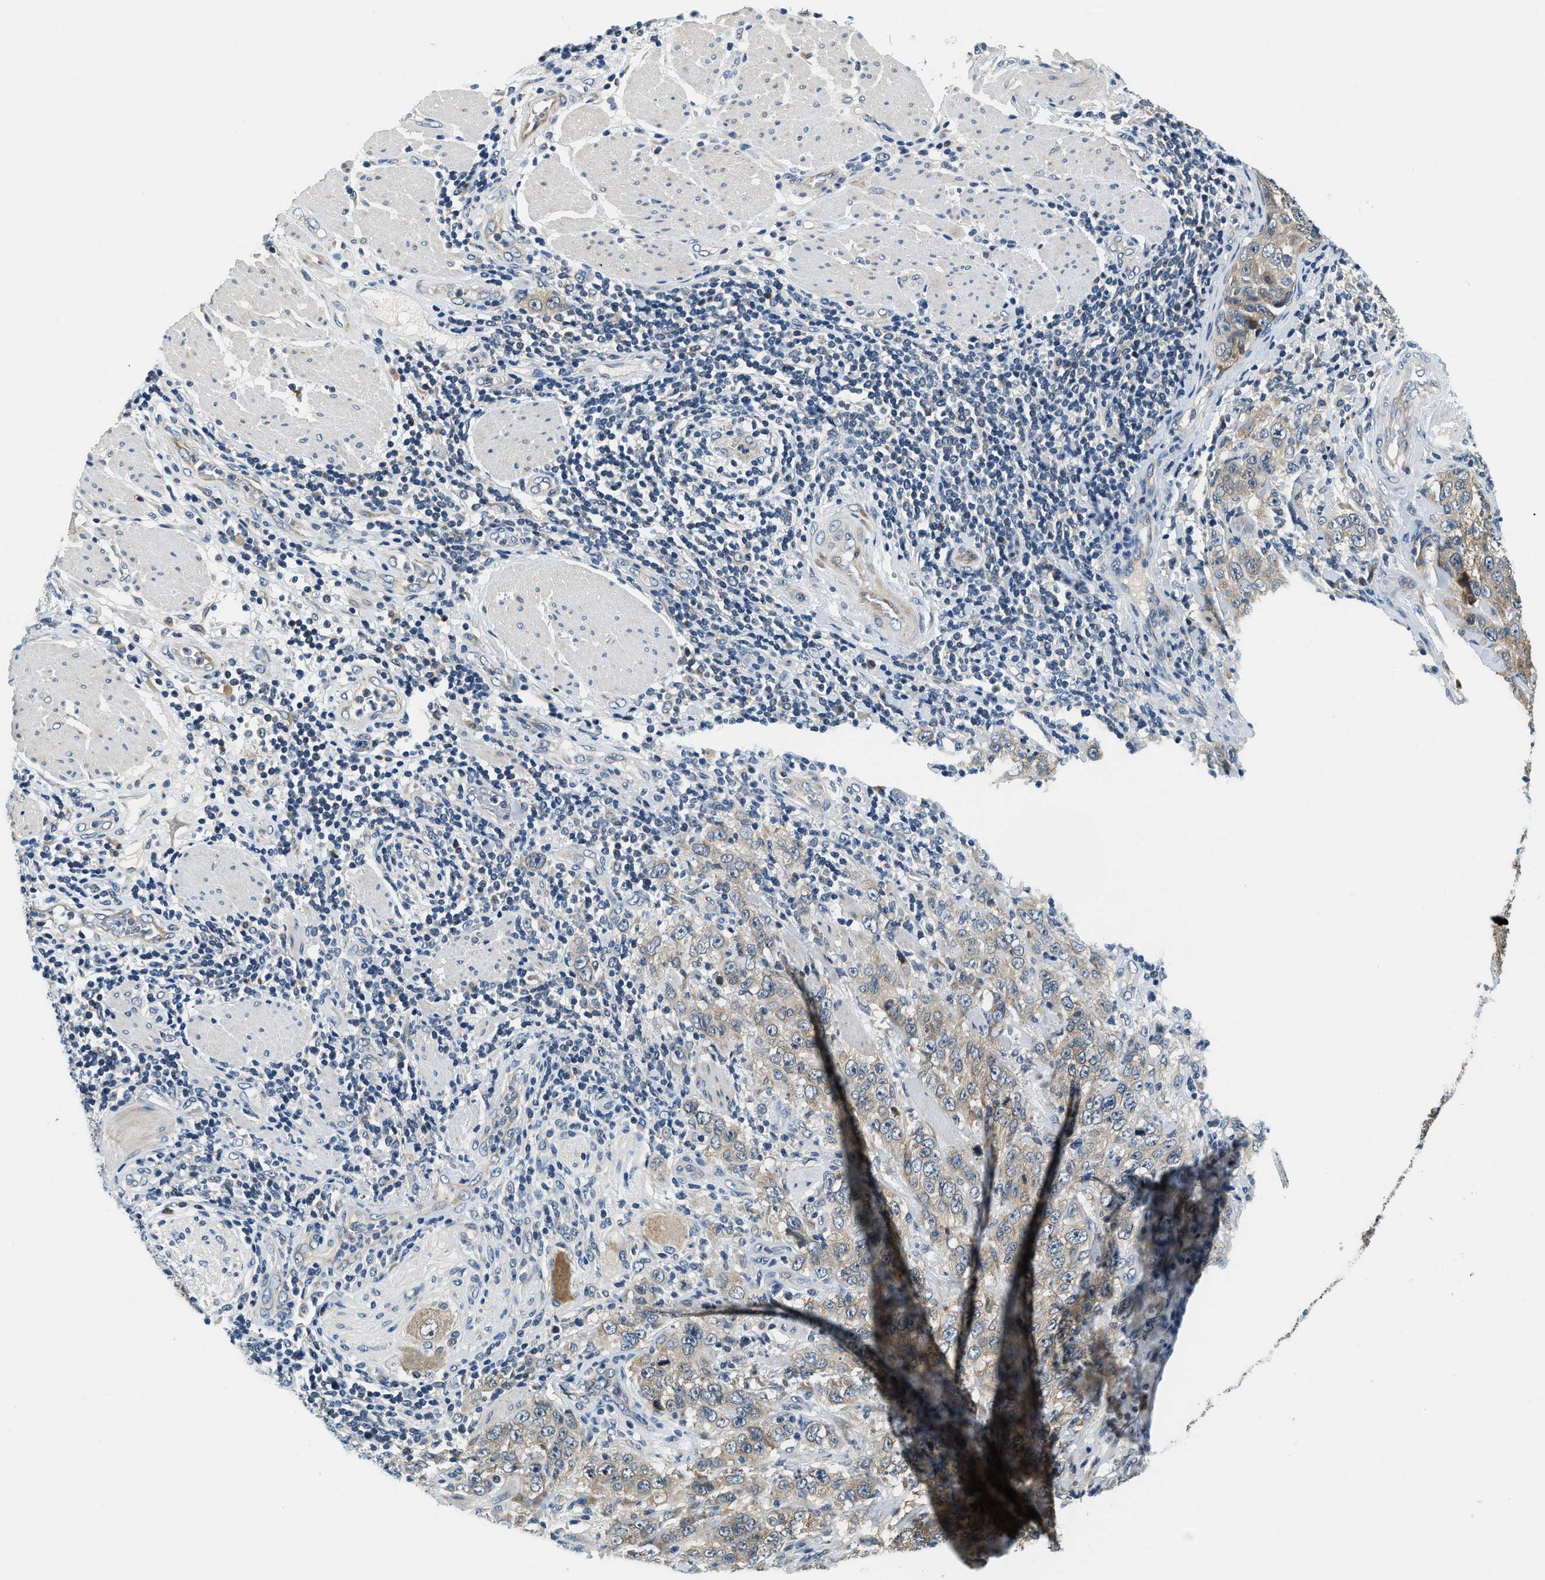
{"staining": {"intensity": "weak", "quantity": ">75%", "location": "cytoplasmic/membranous"}, "tissue": "stomach cancer", "cell_type": "Tumor cells", "image_type": "cancer", "snomed": [{"axis": "morphology", "description": "Adenocarcinoma, NOS"}, {"axis": "topography", "description": "Stomach"}], "caption": "High-magnification brightfield microscopy of stomach cancer stained with DAB (3,3'-diaminobenzidine) (brown) and counterstained with hematoxylin (blue). tumor cells exhibit weak cytoplasmic/membranous positivity is present in approximately>75% of cells.", "gene": "YAE1", "patient": {"sex": "male", "age": 48}}